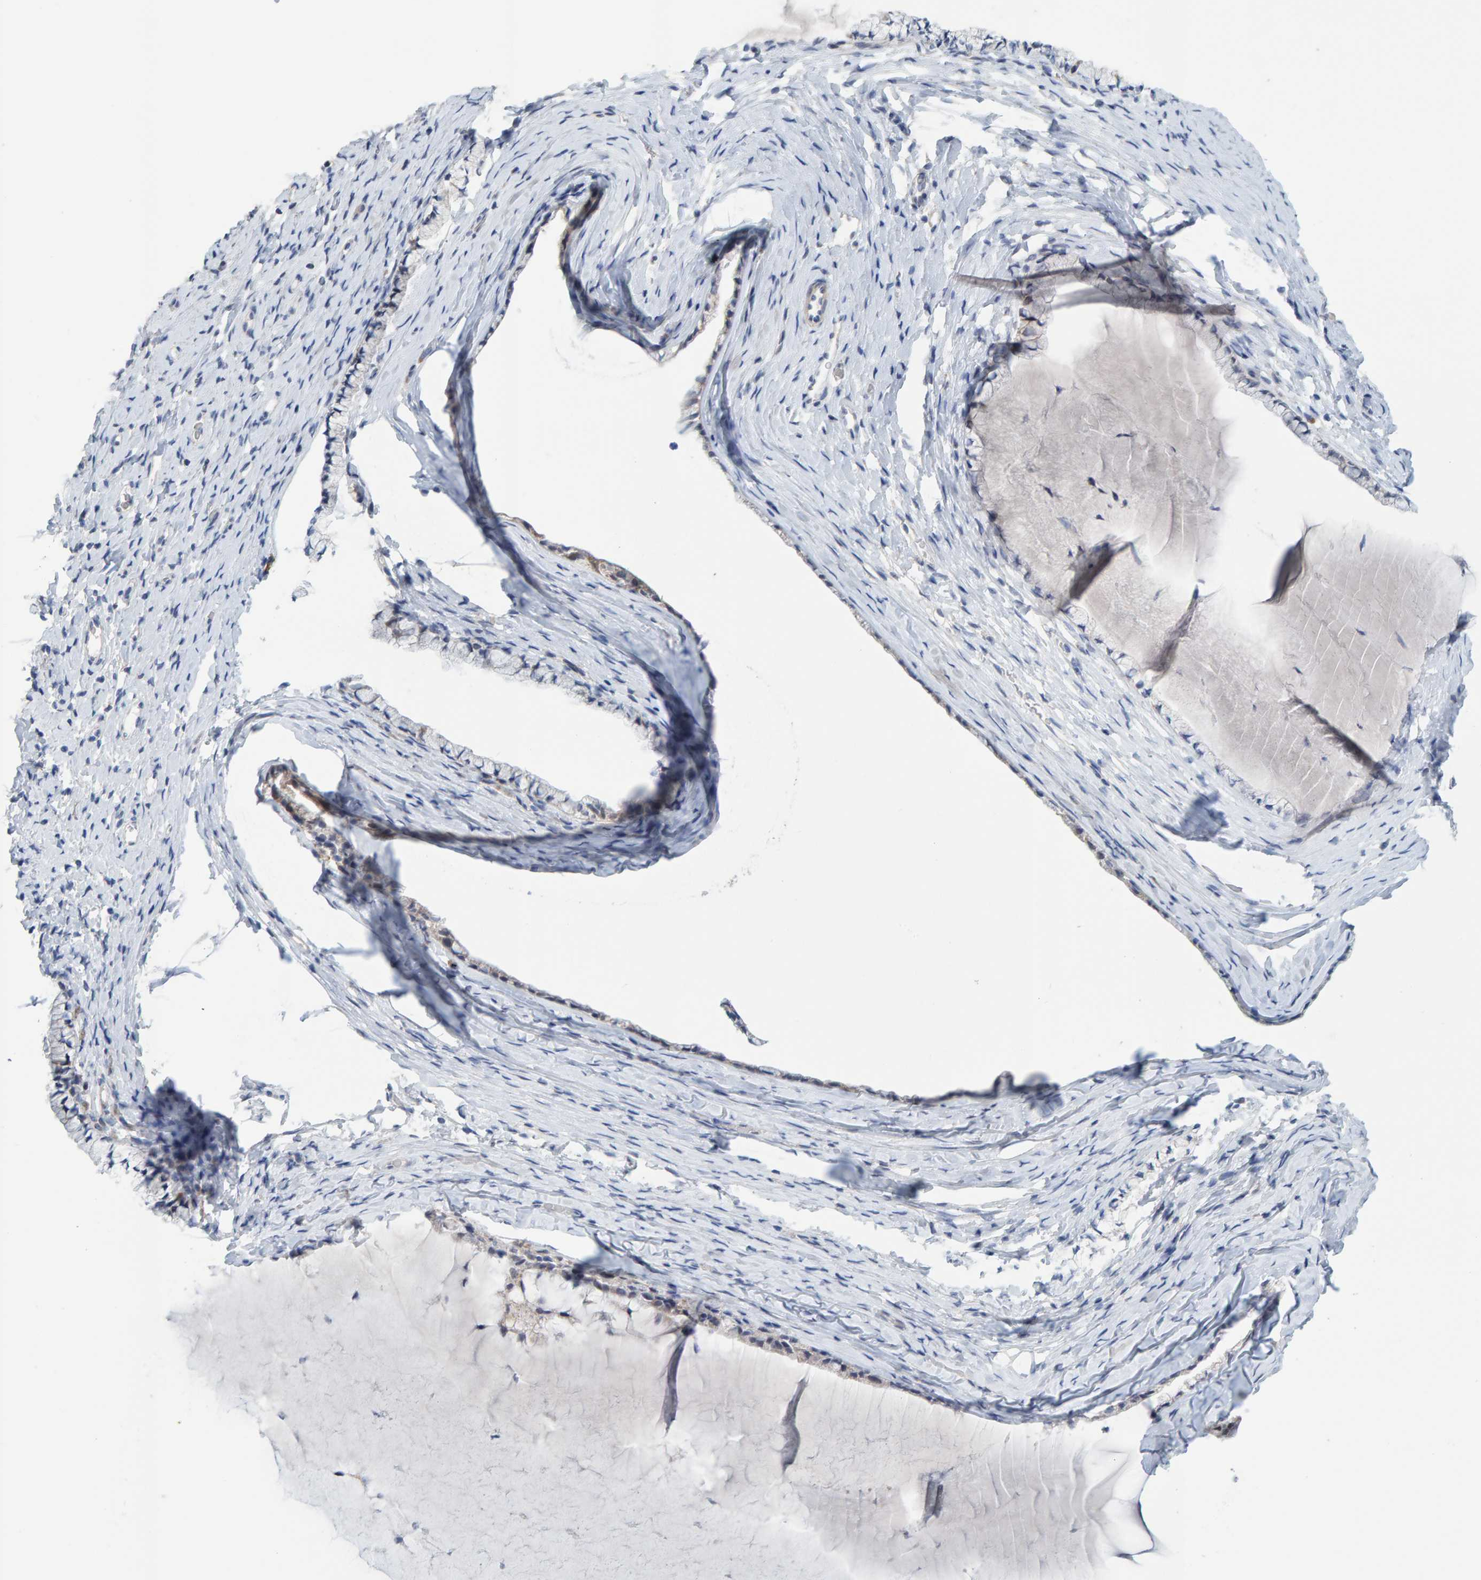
{"staining": {"intensity": "negative", "quantity": "none", "location": "none"}, "tissue": "cervix", "cell_type": "Glandular cells", "image_type": "normal", "snomed": [{"axis": "morphology", "description": "Normal tissue, NOS"}, {"axis": "topography", "description": "Cervix"}], "caption": "DAB immunohistochemical staining of benign human cervix exhibits no significant positivity in glandular cells.", "gene": "USP43", "patient": {"sex": "female", "age": 72}}